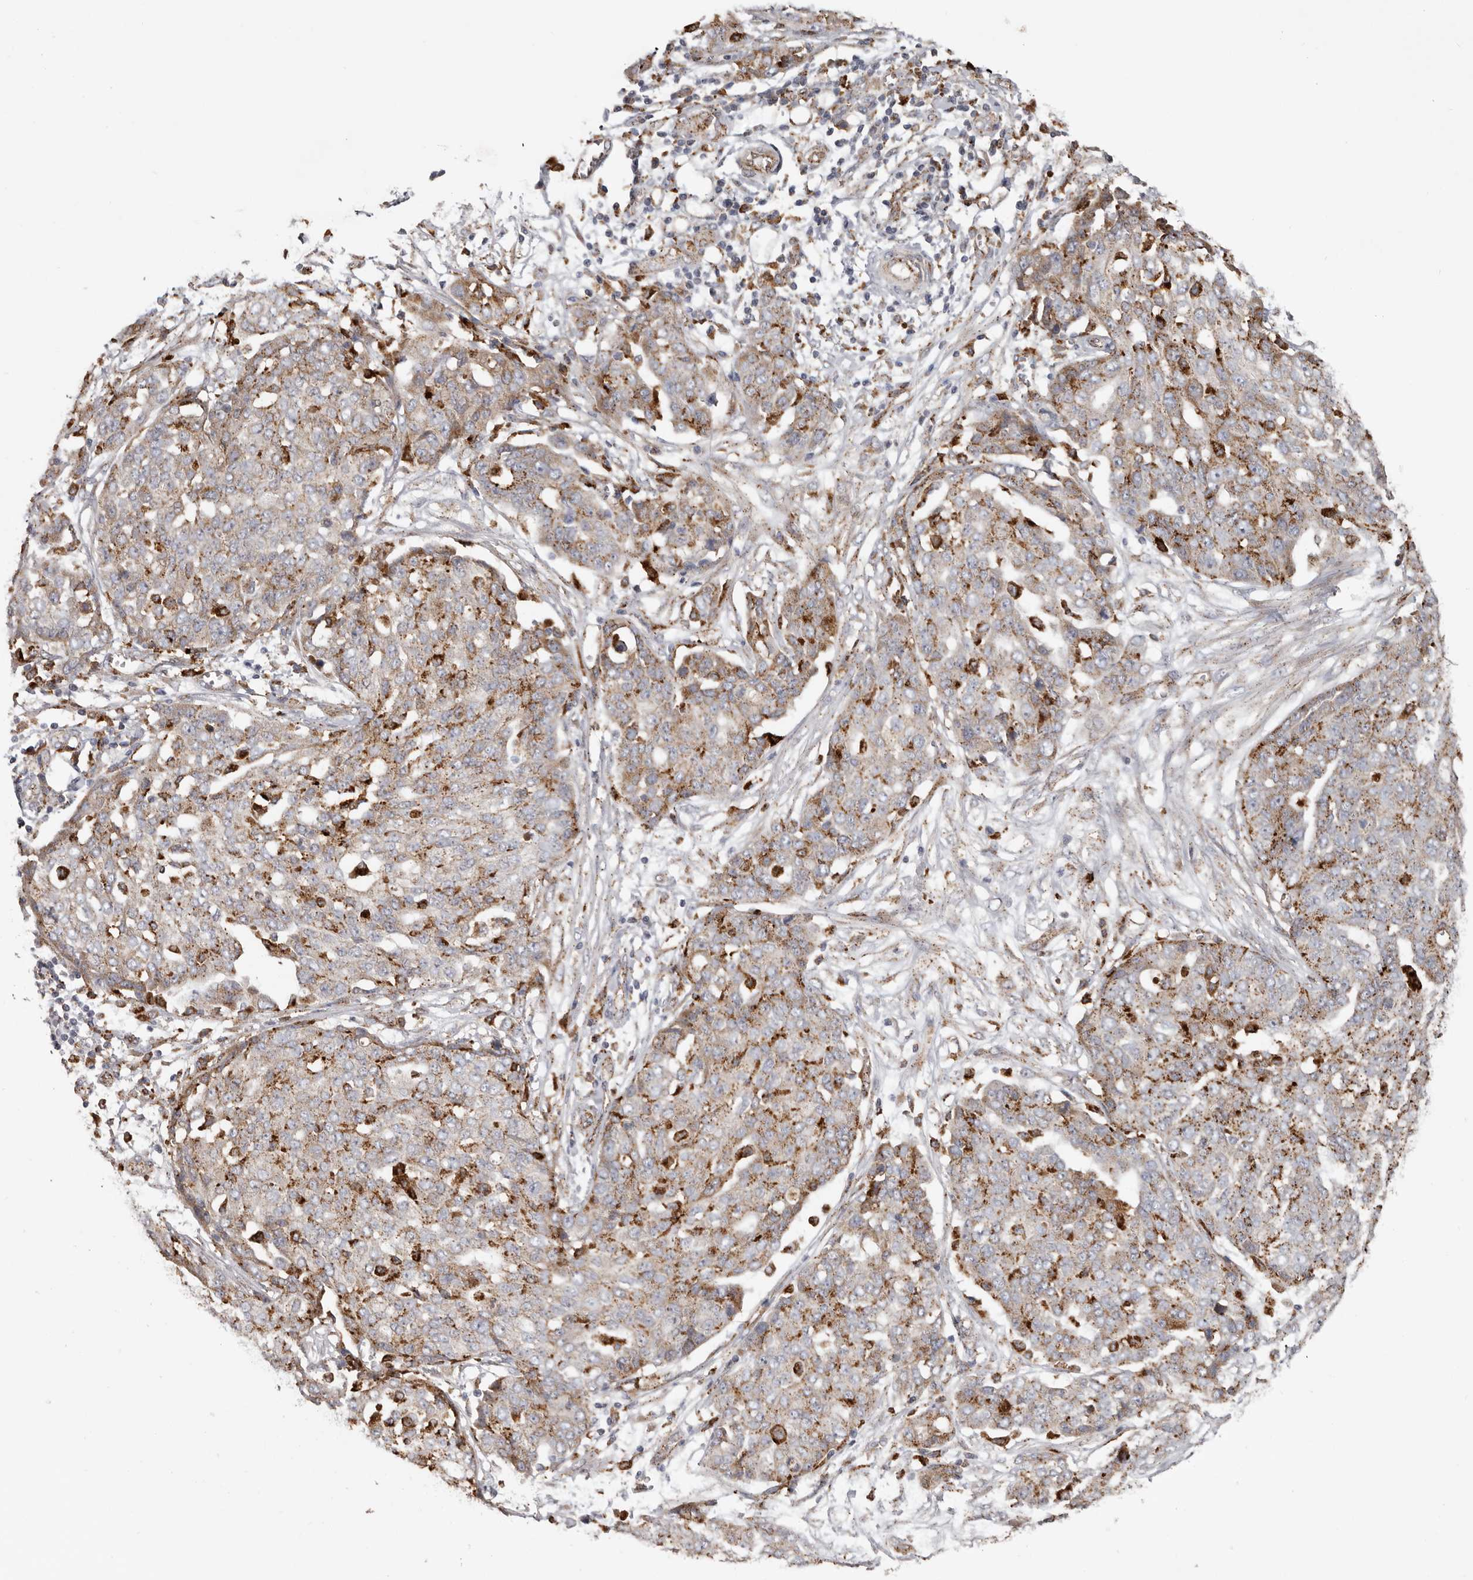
{"staining": {"intensity": "moderate", "quantity": "25%-75%", "location": "cytoplasmic/membranous"}, "tissue": "ovarian cancer", "cell_type": "Tumor cells", "image_type": "cancer", "snomed": [{"axis": "morphology", "description": "Cystadenocarcinoma, serous, NOS"}, {"axis": "topography", "description": "Soft tissue"}, {"axis": "topography", "description": "Ovary"}], "caption": "A medium amount of moderate cytoplasmic/membranous expression is appreciated in about 25%-75% of tumor cells in ovarian serous cystadenocarcinoma tissue.", "gene": "GRN", "patient": {"sex": "female", "age": 57}}